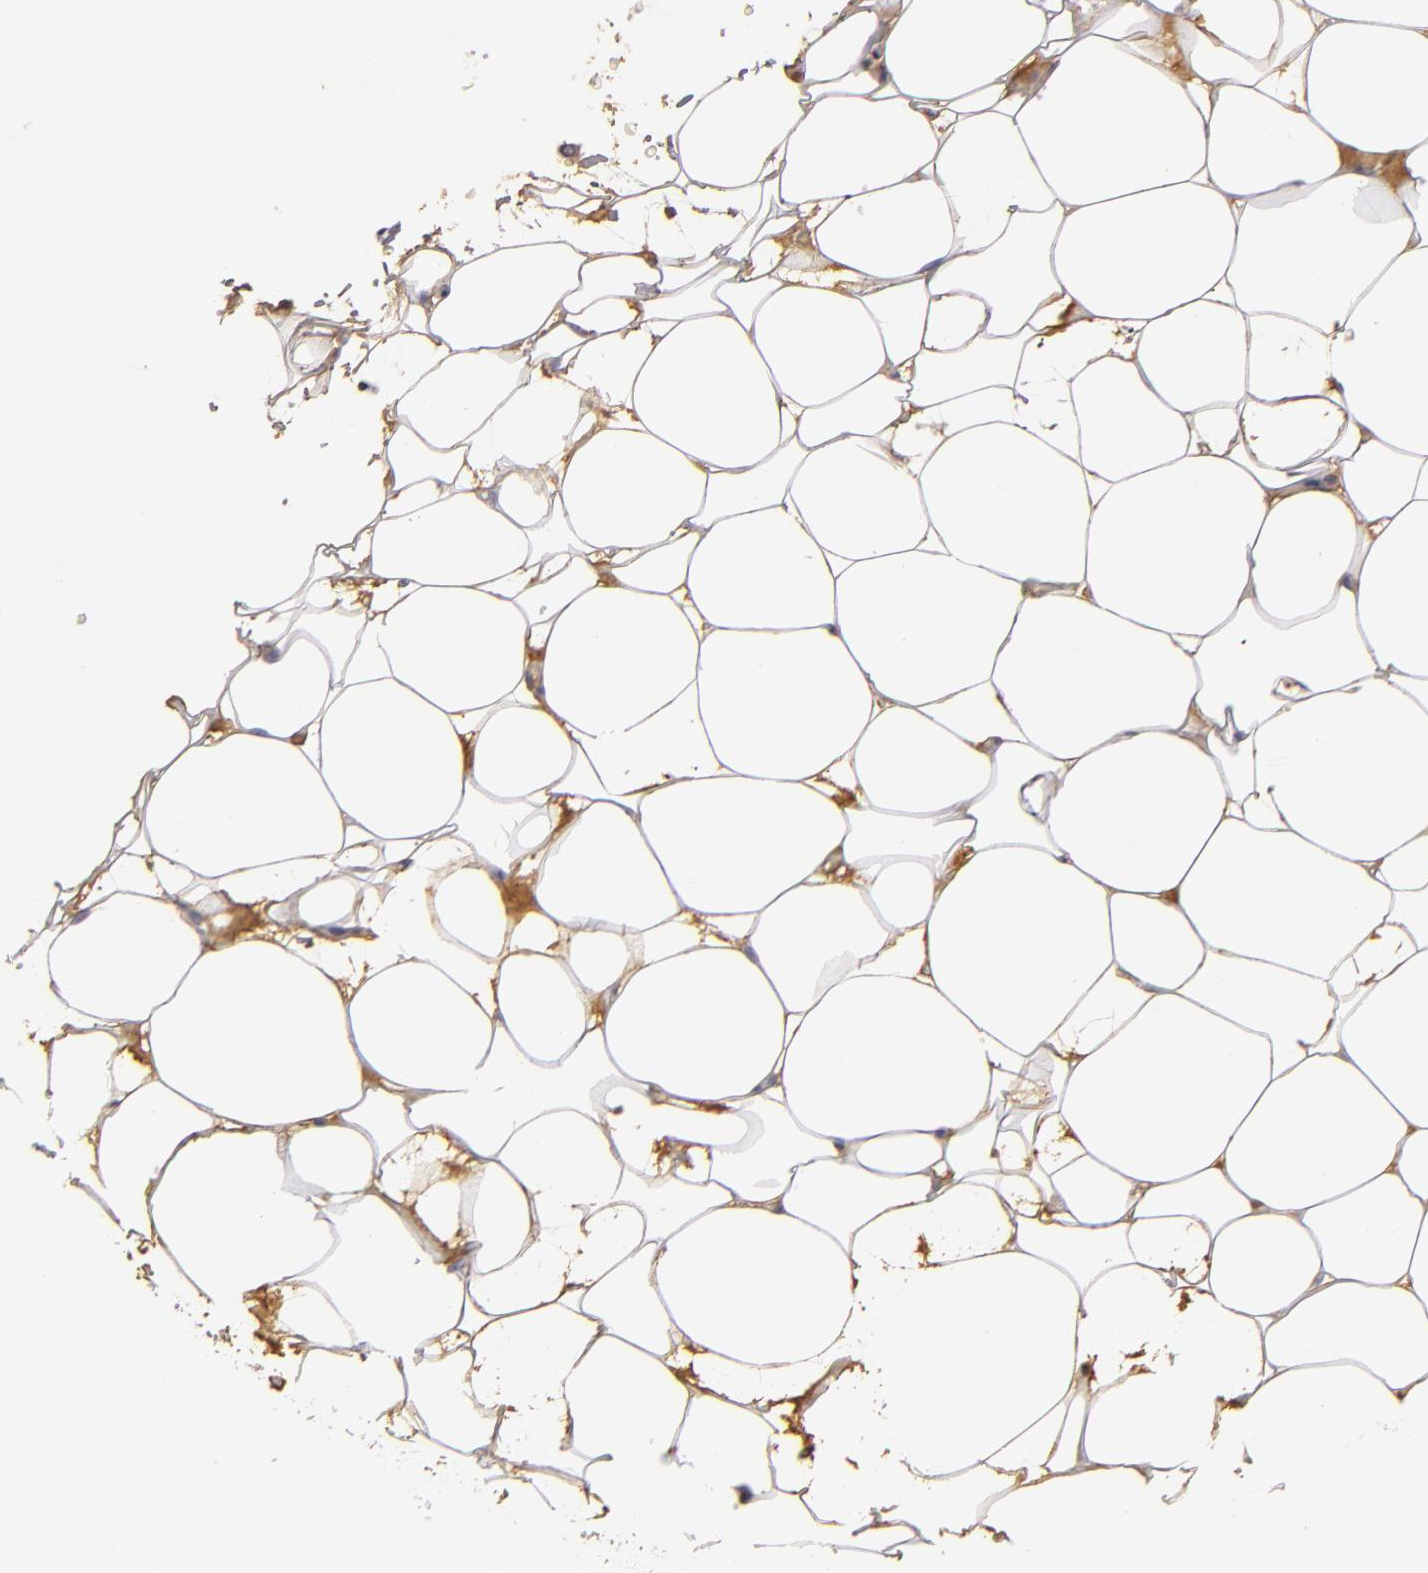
{"staining": {"intensity": "moderate", "quantity": ">75%", "location": "cytoplasmic/membranous"}, "tissue": "adipose tissue", "cell_type": "Adipocytes", "image_type": "normal", "snomed": [{"axis": "morphology", "description": "Normal tissue, NOS"}, {"axis": "morphology", "description": "Fibrosis, NOS"}, {"axis": "topography", "description": "Breast"}], "caption": "Adipocytes reveal medium levels of moderate cytoplasmic/membranous positivity in about >75% of cells in benign adipose tissue.", "gene": "SERPINA1", "patient": {"sex": "female", "age": 24}}